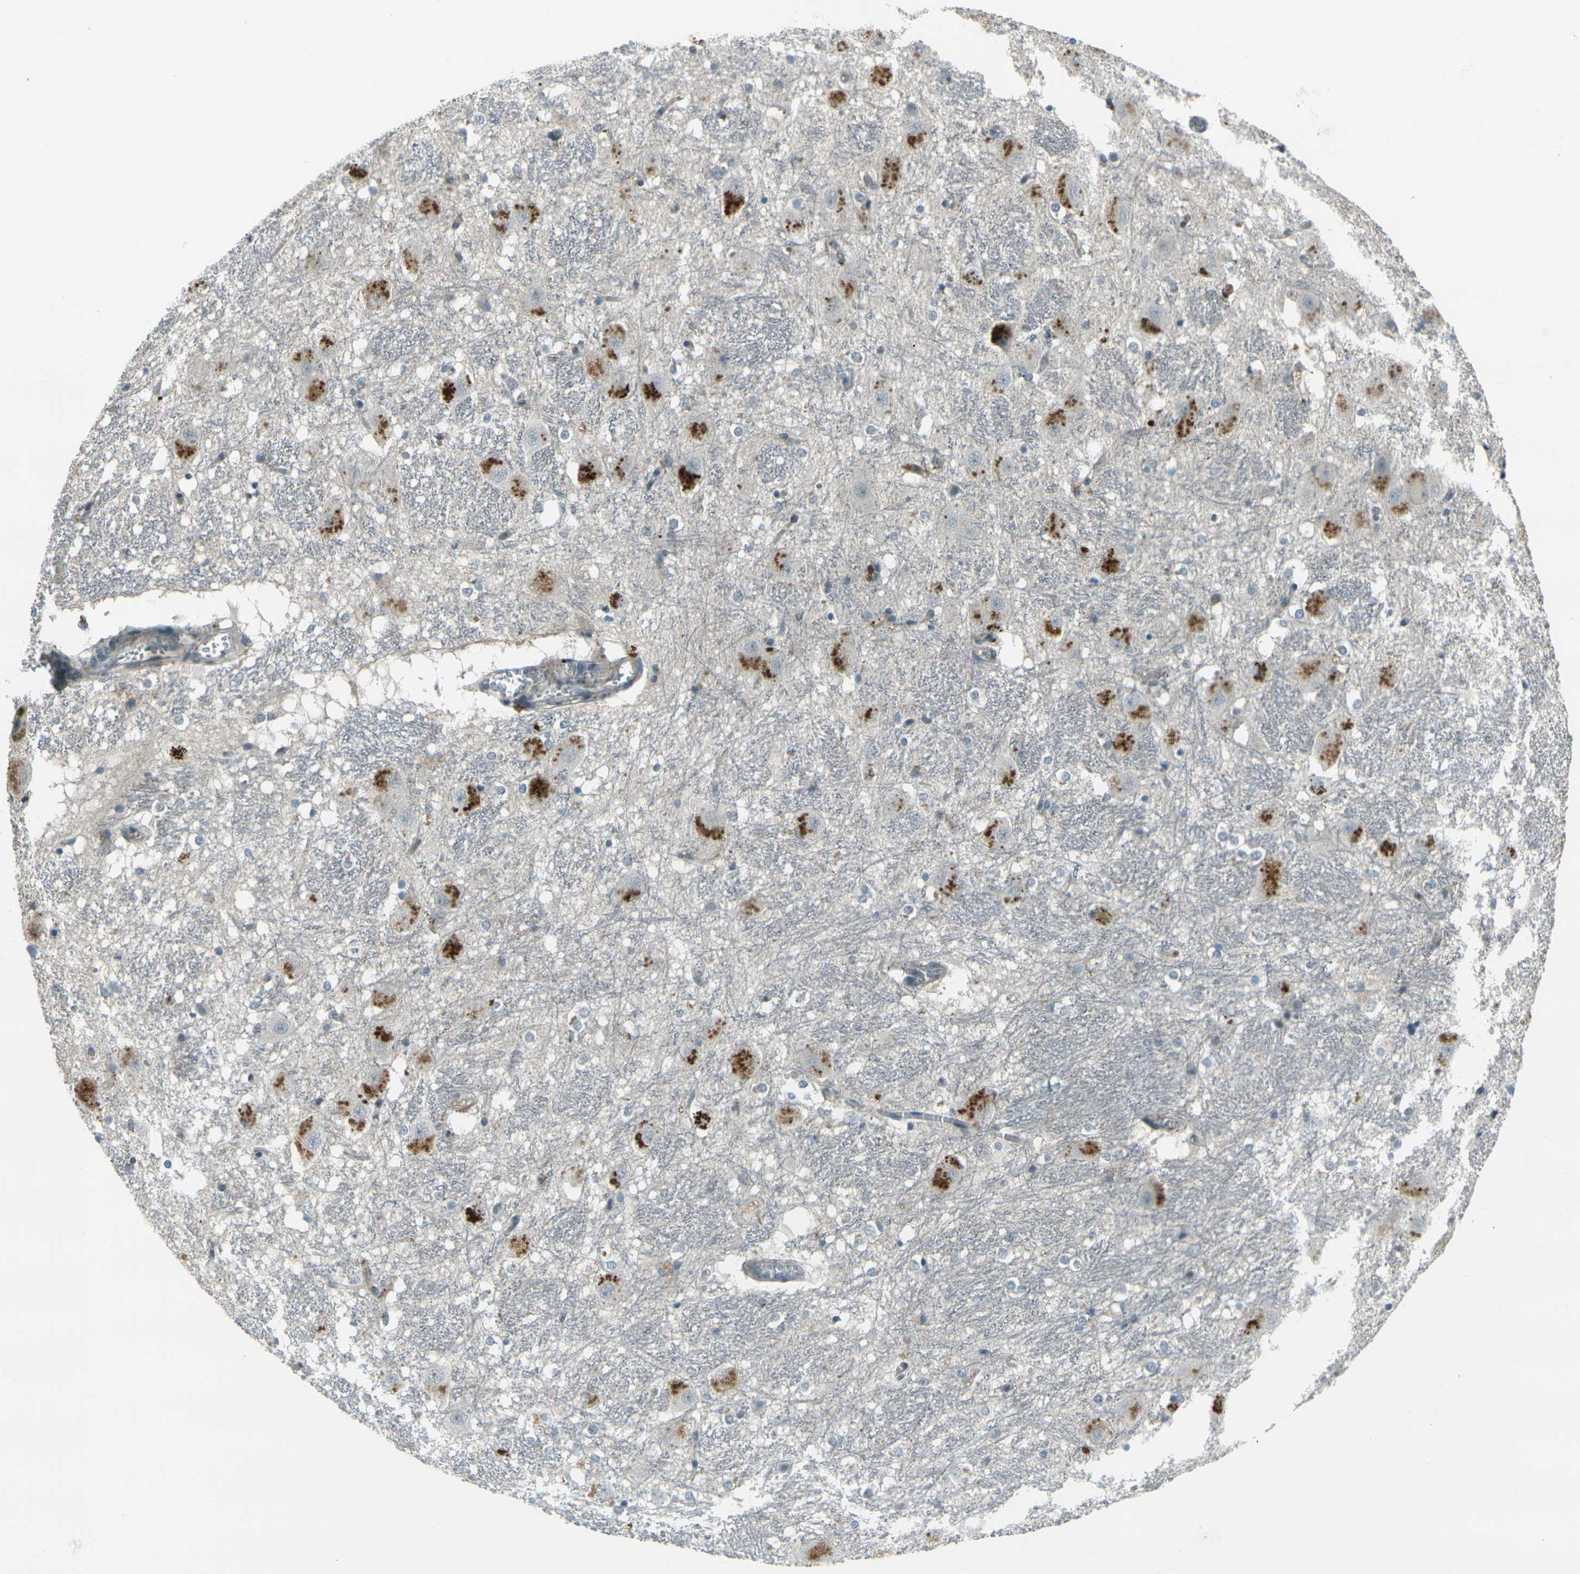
{"staining": {"intensity": "moderate", "quantity": "<25%", "location": "cytoplasmic/membranous"}, "tissue": "hippocampus", "cell_type": "Glial cells", "image_type": "normal", "snomed": [{"axis": "morphology", "description": "Normal tissue, NOS"}, {"axis": "topography", "description": "Hippocampus"}], "caption": "Approximately <25% of glial cells in normal human hippocampus reveal moderate cytoplasmic/membranous protein positivity as visualized by brown immunohistochemical staining.", "gene": "GPR19", "patient": {"sex": "female", "age": 19}}